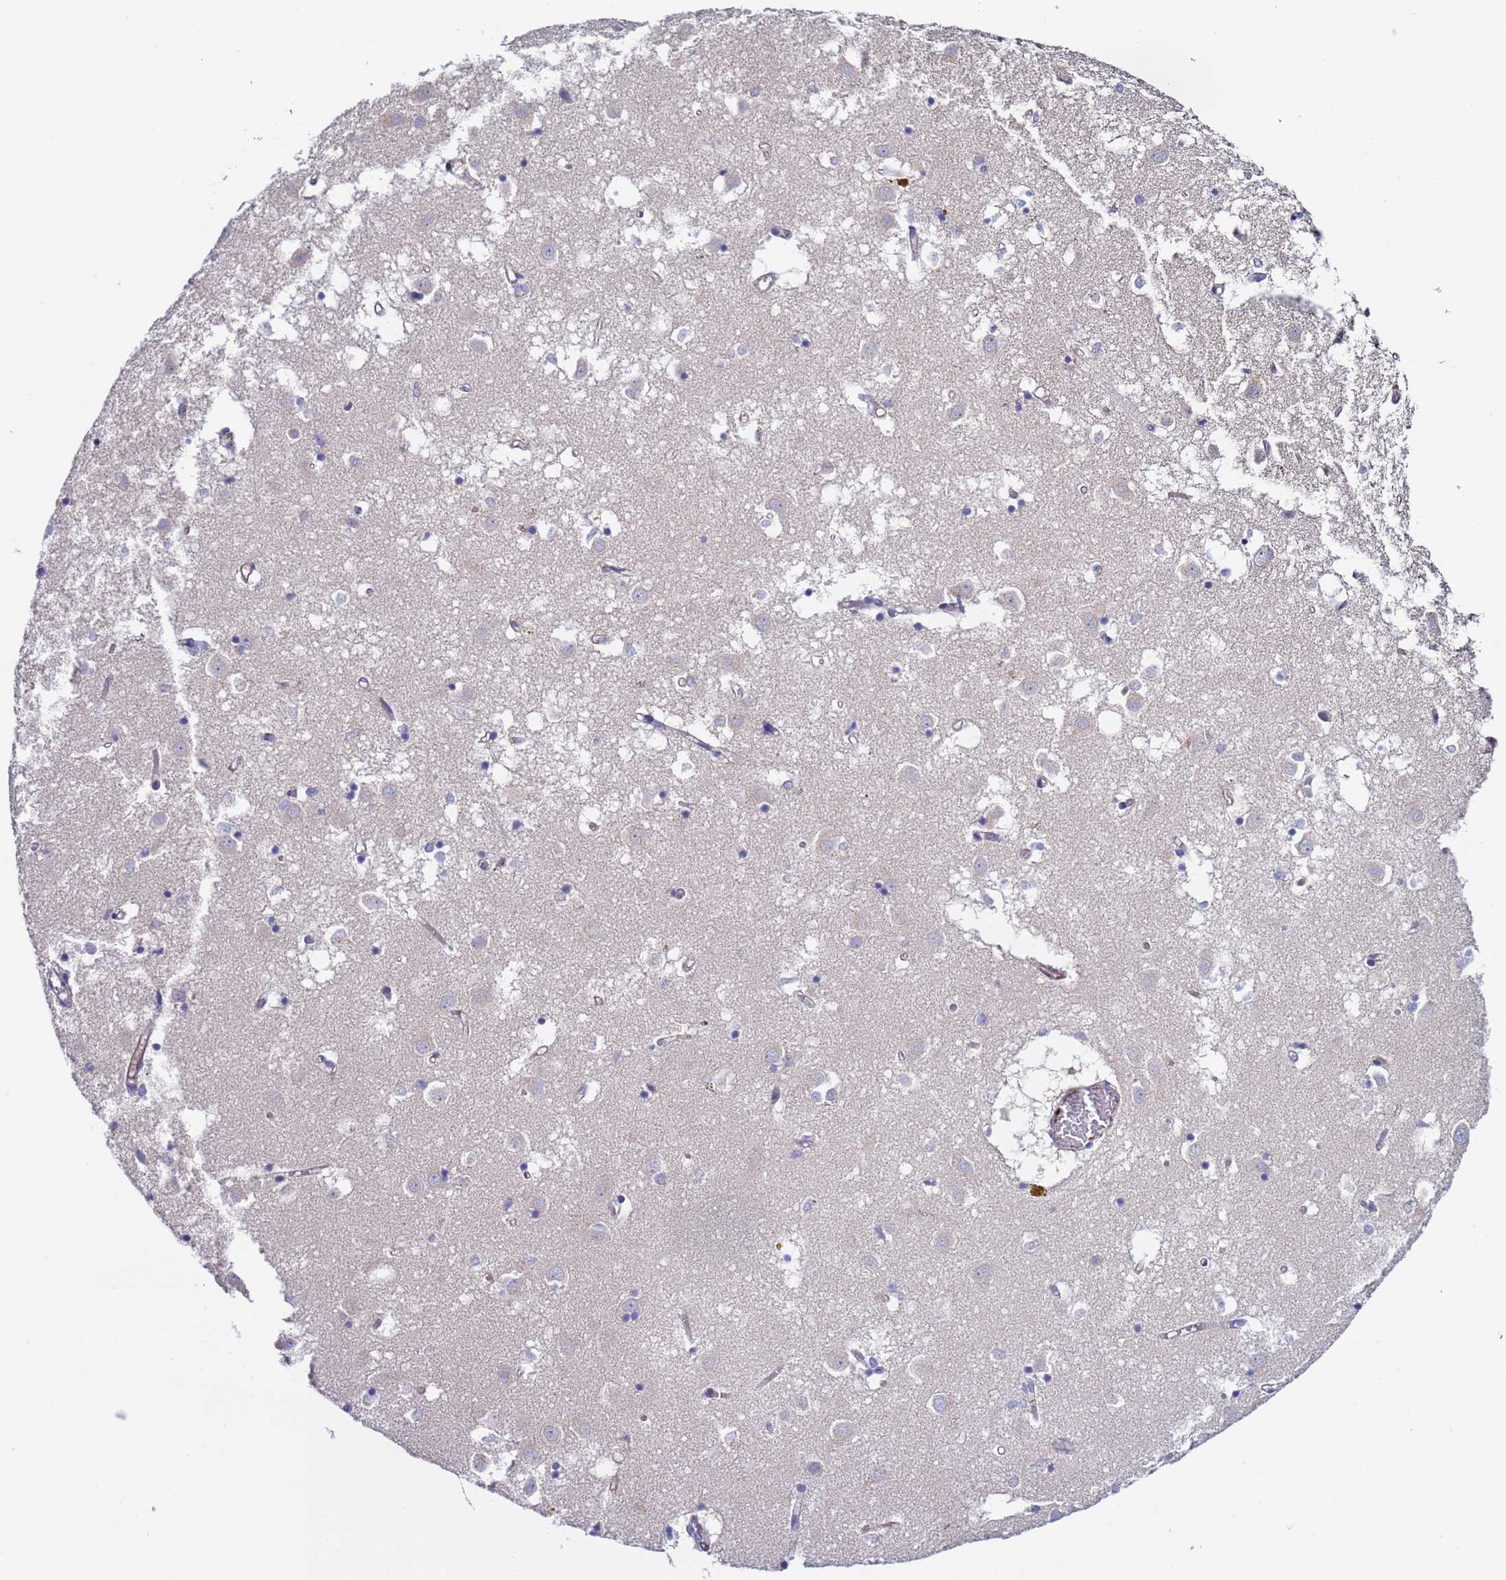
{"staining": {"intensity": "negative", "quantity": "none", "location": "none"}, "tissue": "caudate", "cell_type": "Glial cells", "image_type": "normal", "snomed": [{"axis": "morphology", "description": "Normal tissue, NOS"}, {"axis": "topography", "description": "Lateral ventricle wall"}], "caption": "This is an immunohistochemistry (IHC) photomicrograph of normal human caudate. There is no positivity in glial cells.", "gene": "ZNF248", "patient": {"sex": "male", "age": 70}}